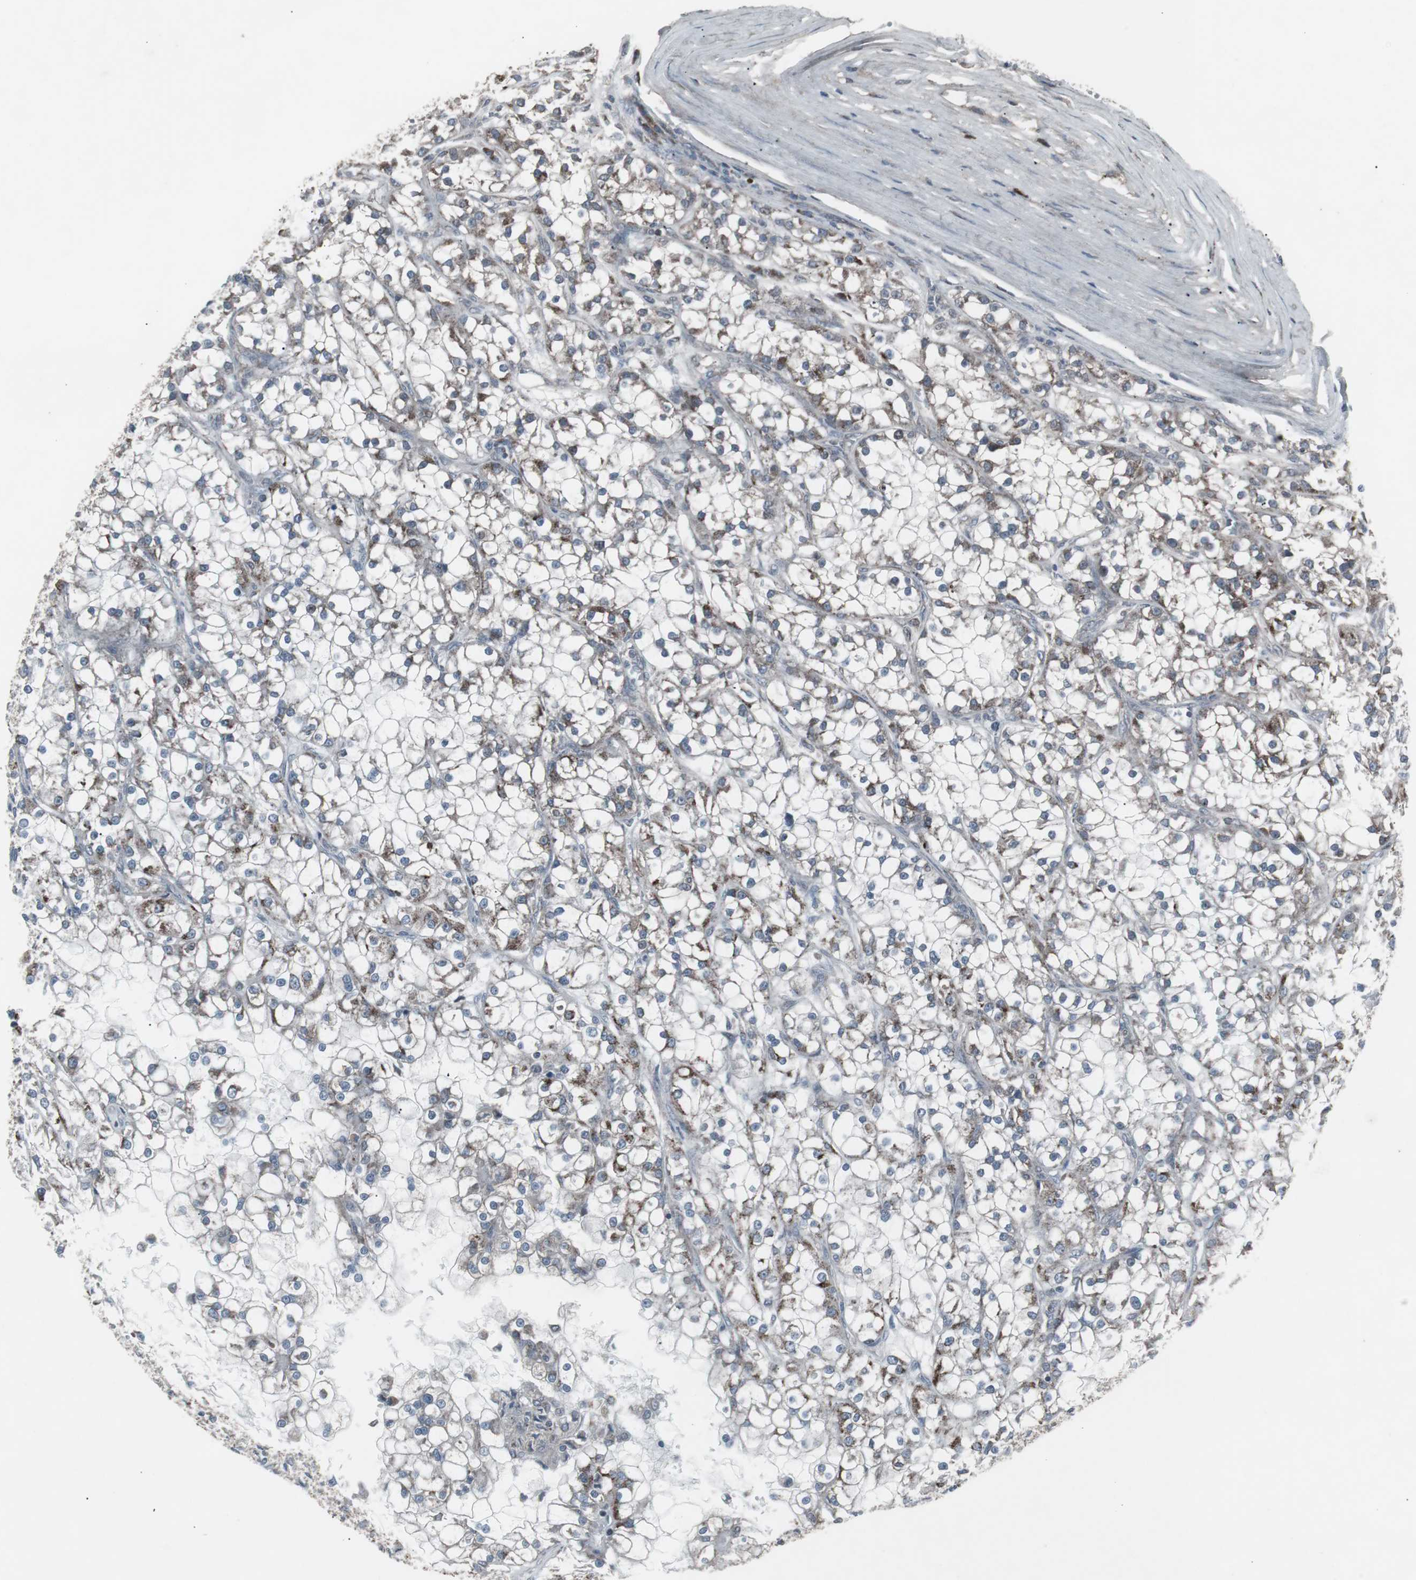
{"staining": {"intensity": "weak", "quantity": "<25%", "location": "cytoplasmic/membranous"}, "tissue": "renal cancer", "cell_type": "Tumor cells", "image_type": "cancer", "snomed": [{"axis": "morphology", "description": "Adenocarcinoma, NOS"}, {"axis": "topography", "description": "Kidney"}], "caption": "DAB immunohistochemical staining of human renal cancer (adenocarcinoma) exhibits no significant staining in tumor cells.", "gene": "SSTR2", "patient": {"sex": "female", "age": 52}}